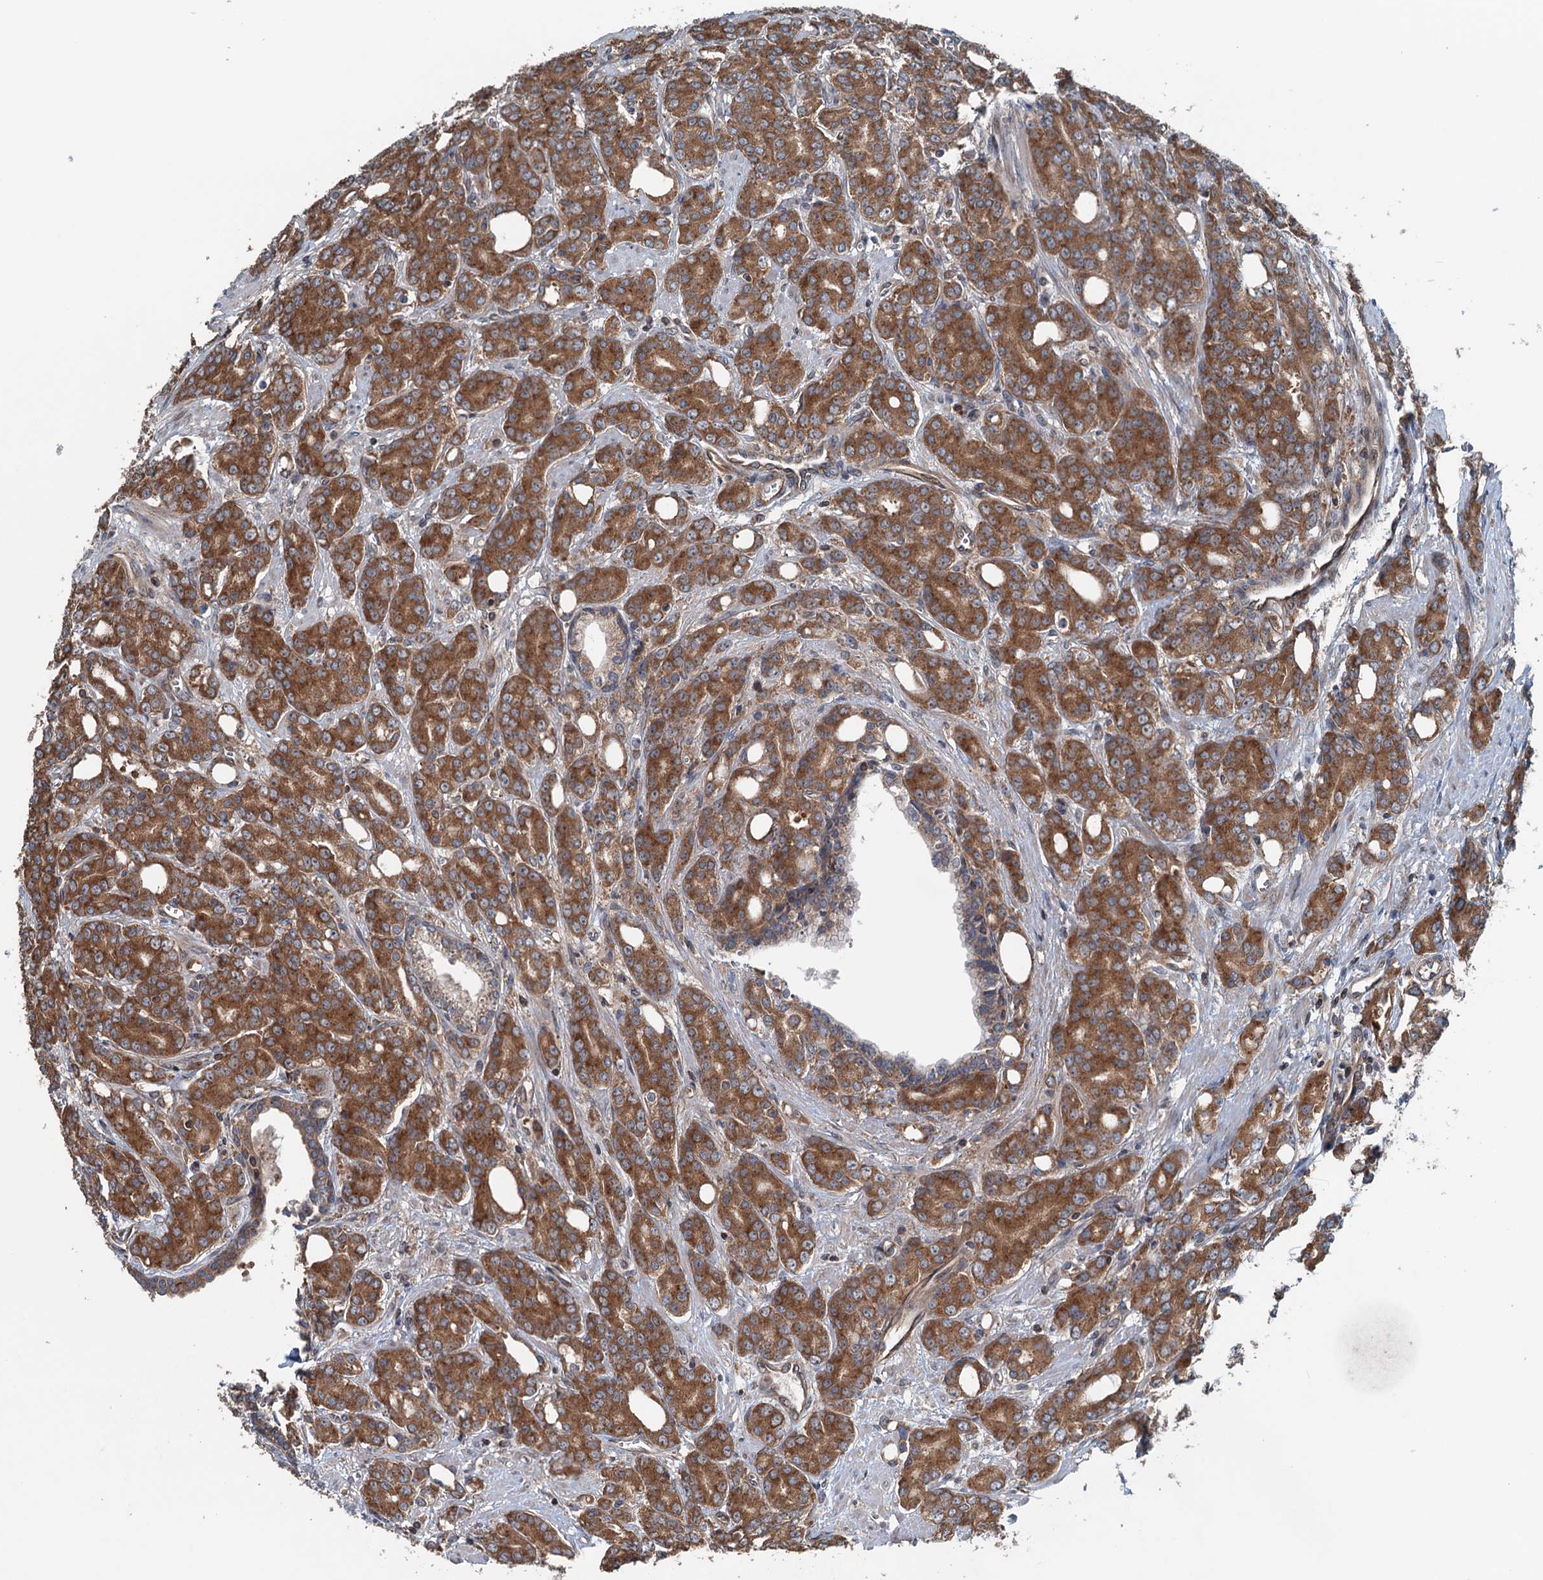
{"staining": {"intensity": "strong", "quantity": ">75%", "location": "cytoplasmic/membranous"}, "tissue": "prostate cancer", "cell_type": "Tumor cells", "image_type": "cancer", "snomed": [{"axis": "morphology", "description": "Adenocarcinoma, High grade"}, {"axis": "topography", "description": "Prostate"}], "caption": "Immunohistochemical staining of prostate cancer (high-grade adenocarcinoma) exhibits strong cytoplasmic/membranous protein staining in about >75% of tumor cells.", "gene": "TRAPPC8", "patient": {"sex": "male", "age": 62}}